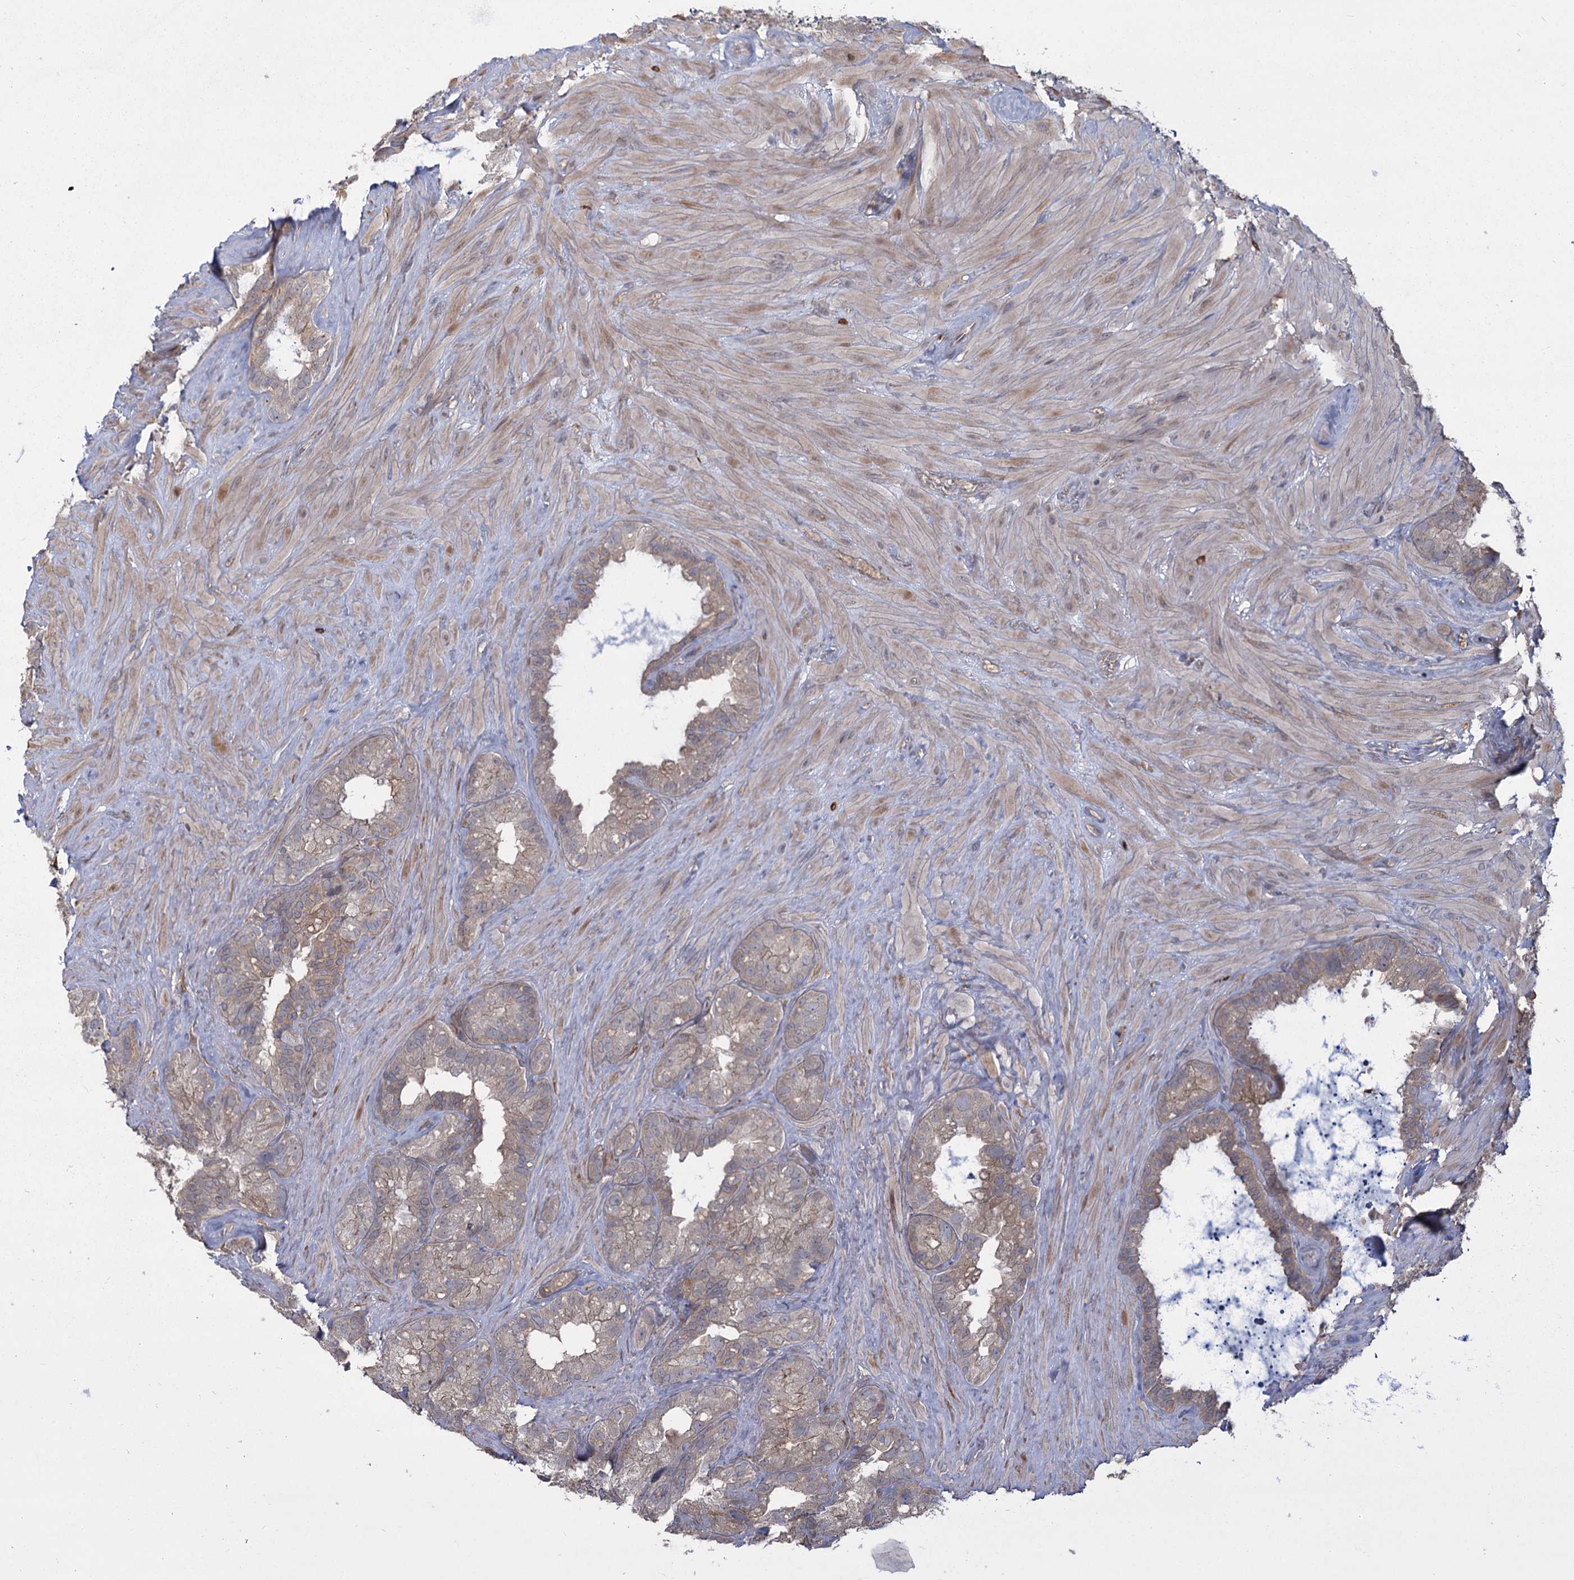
{"staining": {"intensity": "weak", "quantity": "25%-75%", "location": "cytoplasmic/membranous"}, "tissue": "seminal vesicle", "cell_type": "Glandular cells", "image_type": "normal", "snomed": [{"axis": "morphology", "description": "Normal tissue, NOS"}, {"axis": "topography", "description": "Prostate"}, {"axis": "topography", "description": "Seminal veicle"}], "caption": "About 25%-75% of glandular cells in unremarkable seminal vesicle show weak cytoplasmic/membranous protein staining as visualized by brown immunohistochemical staining.", "gene": "AP2M1", "patient": {"sex": "male", "age": 68}}